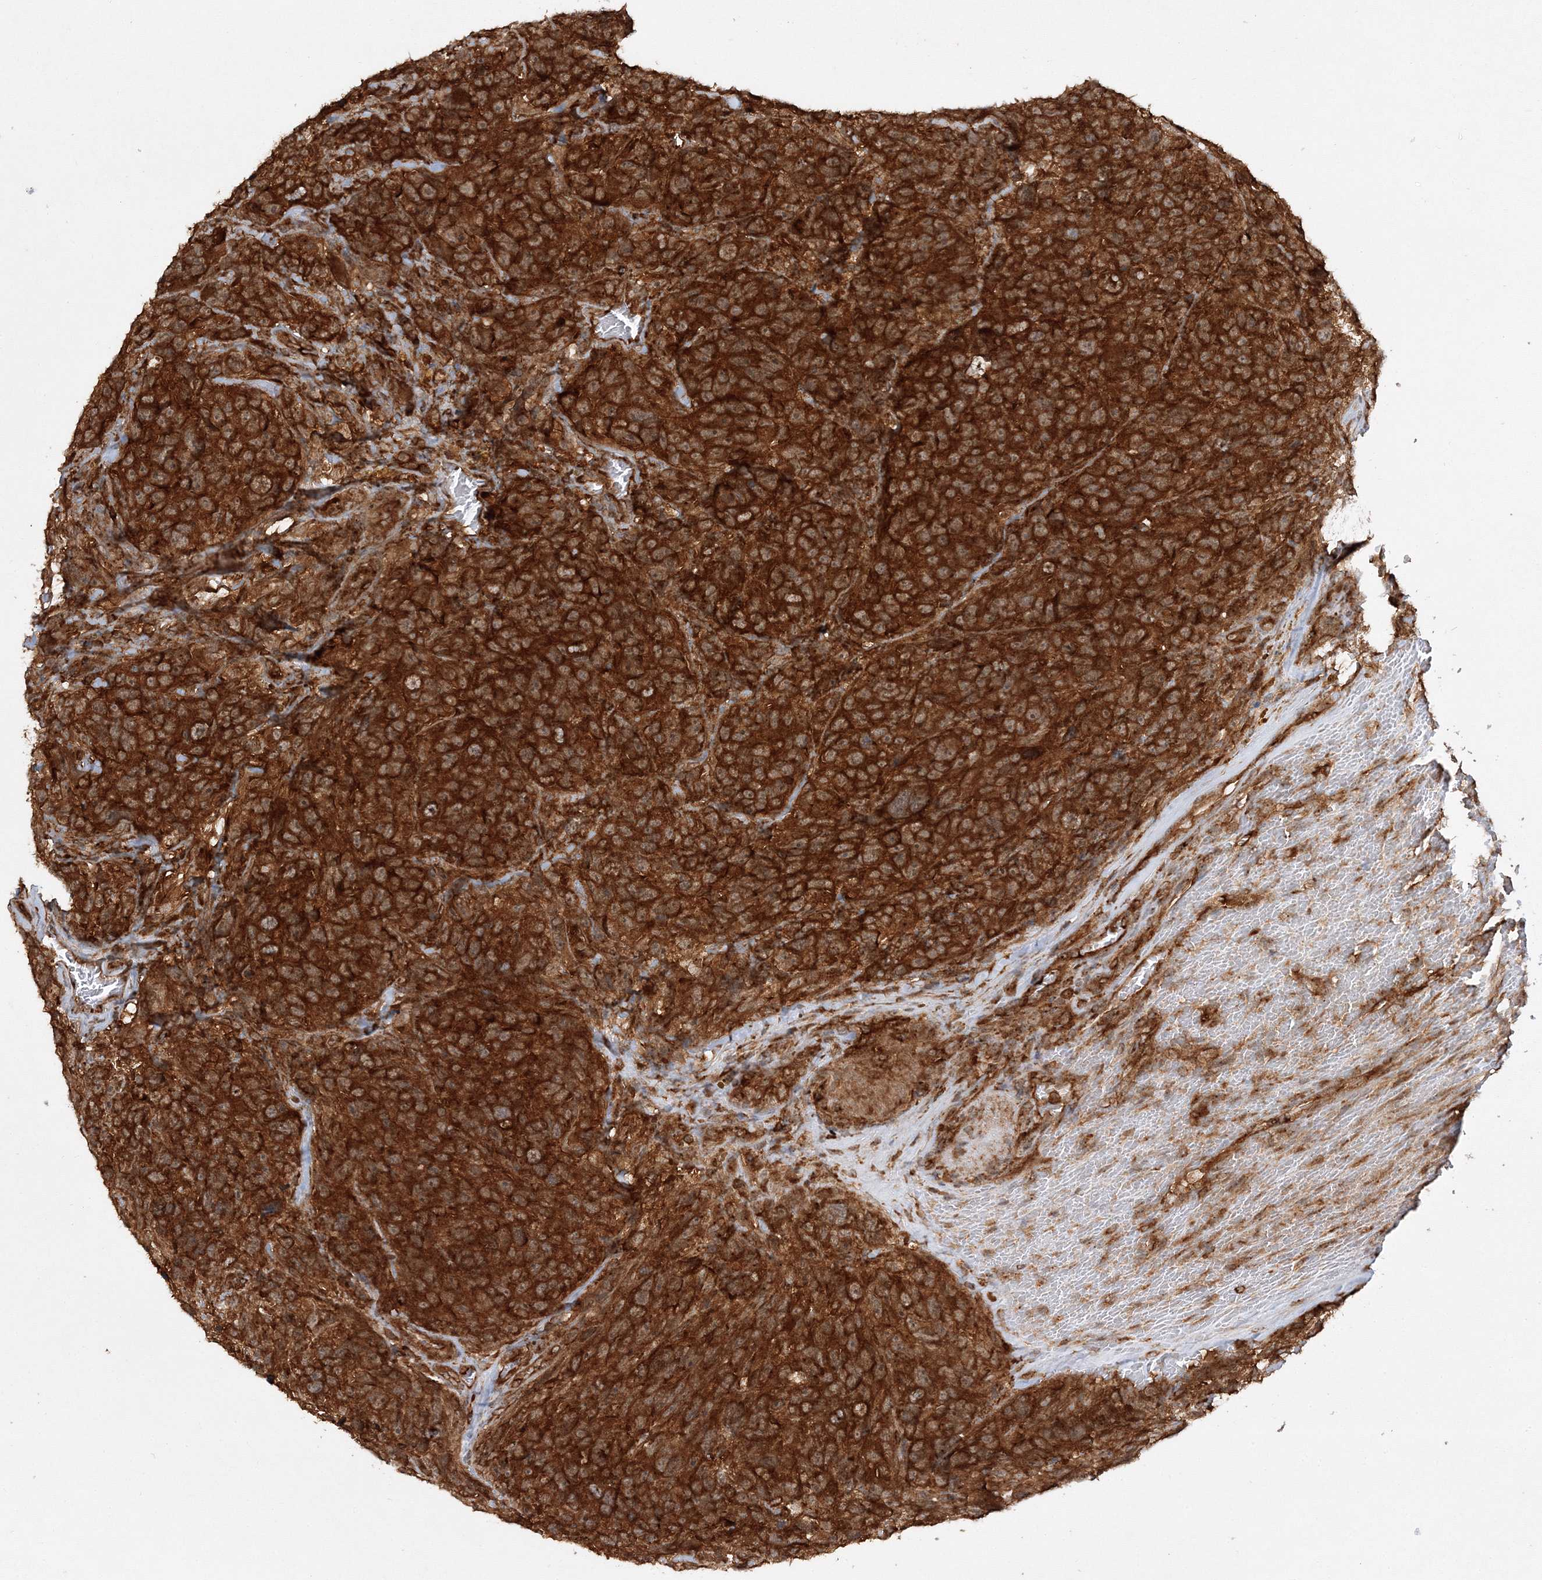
{"staining": {"intensity": "strong", "quantity": ">75%", "location": "cytoplasmic/membranous"}, "tissue": "glioma", "cell_type": "Tumor cells", "image_type": "cancer", "snomed": [{"axis": "morphology", "description": "Glioma, malignant, High grade"}, {"axis": "topography", "description": "Brain"}], "caption": "Tumor cells demonstrate high levels of strong cytoplasmic/membranous expression in about >75% of cells in glioma.", "gene": "WDR37", "patient": {"sex": "male", "age": 69}}